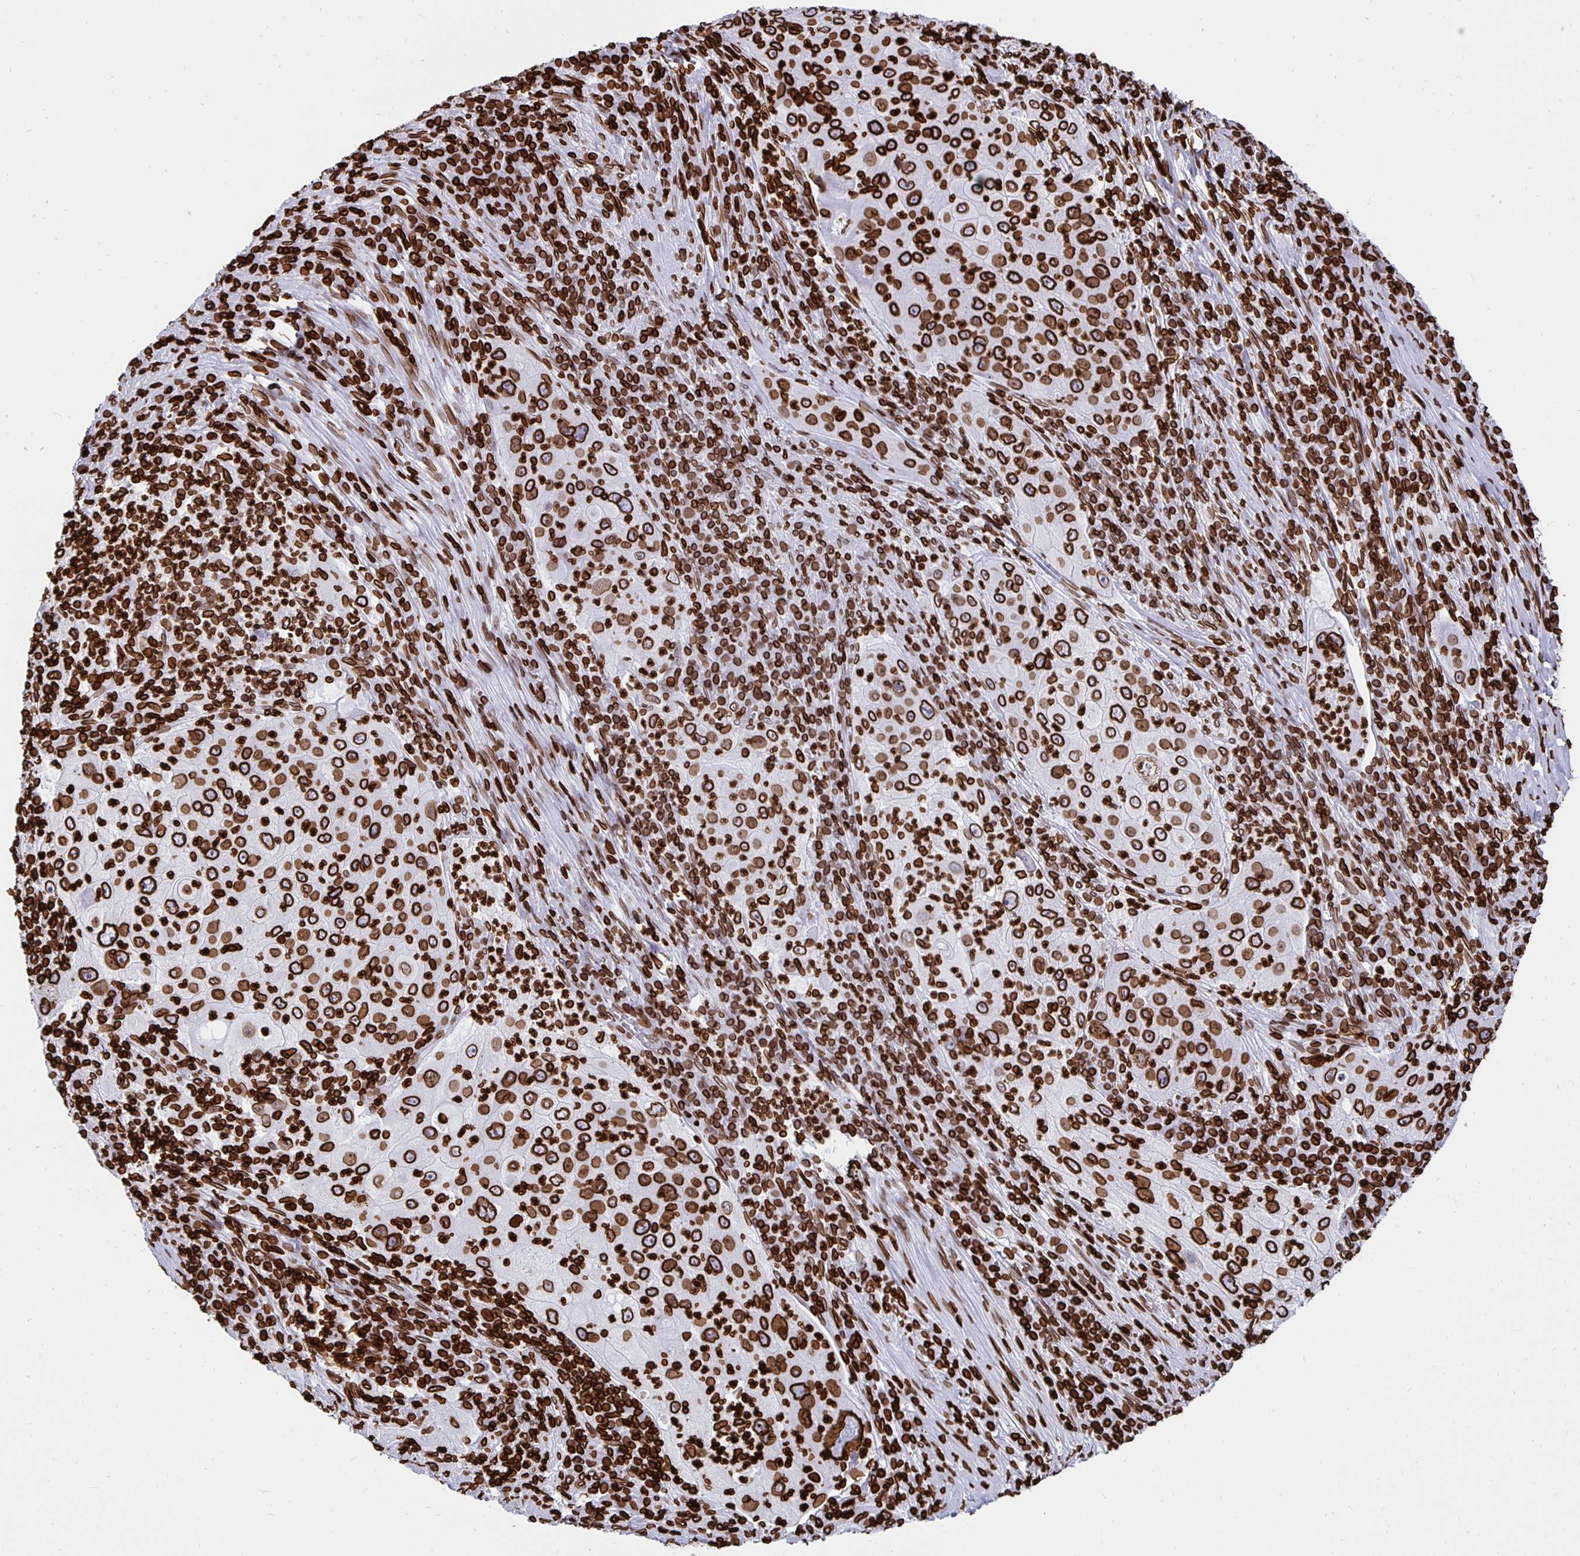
{"staining": {"intensity": "strong", "quantity": ">75%", "location": "cytoplasmic/membranous,nuclear"}, "tissue": "lung cancer", "cell_type": "Tumor cells", "image_type": "cancer", "snomed": [{"axis": "morphology", "description": "Squamous cell carcinoma, NOS"}, {"axis": "topography", "description": "Lung"}], "caption": "Brown immunohistochemical staining in human squamous cell carcinoma (lung) exhibits strong cytoplasmic/membranous and nuclear positivity in approximately >75% of tumor cells.", "gene": "LMNB1", "patient": {"sex": "female", "age": 59}}